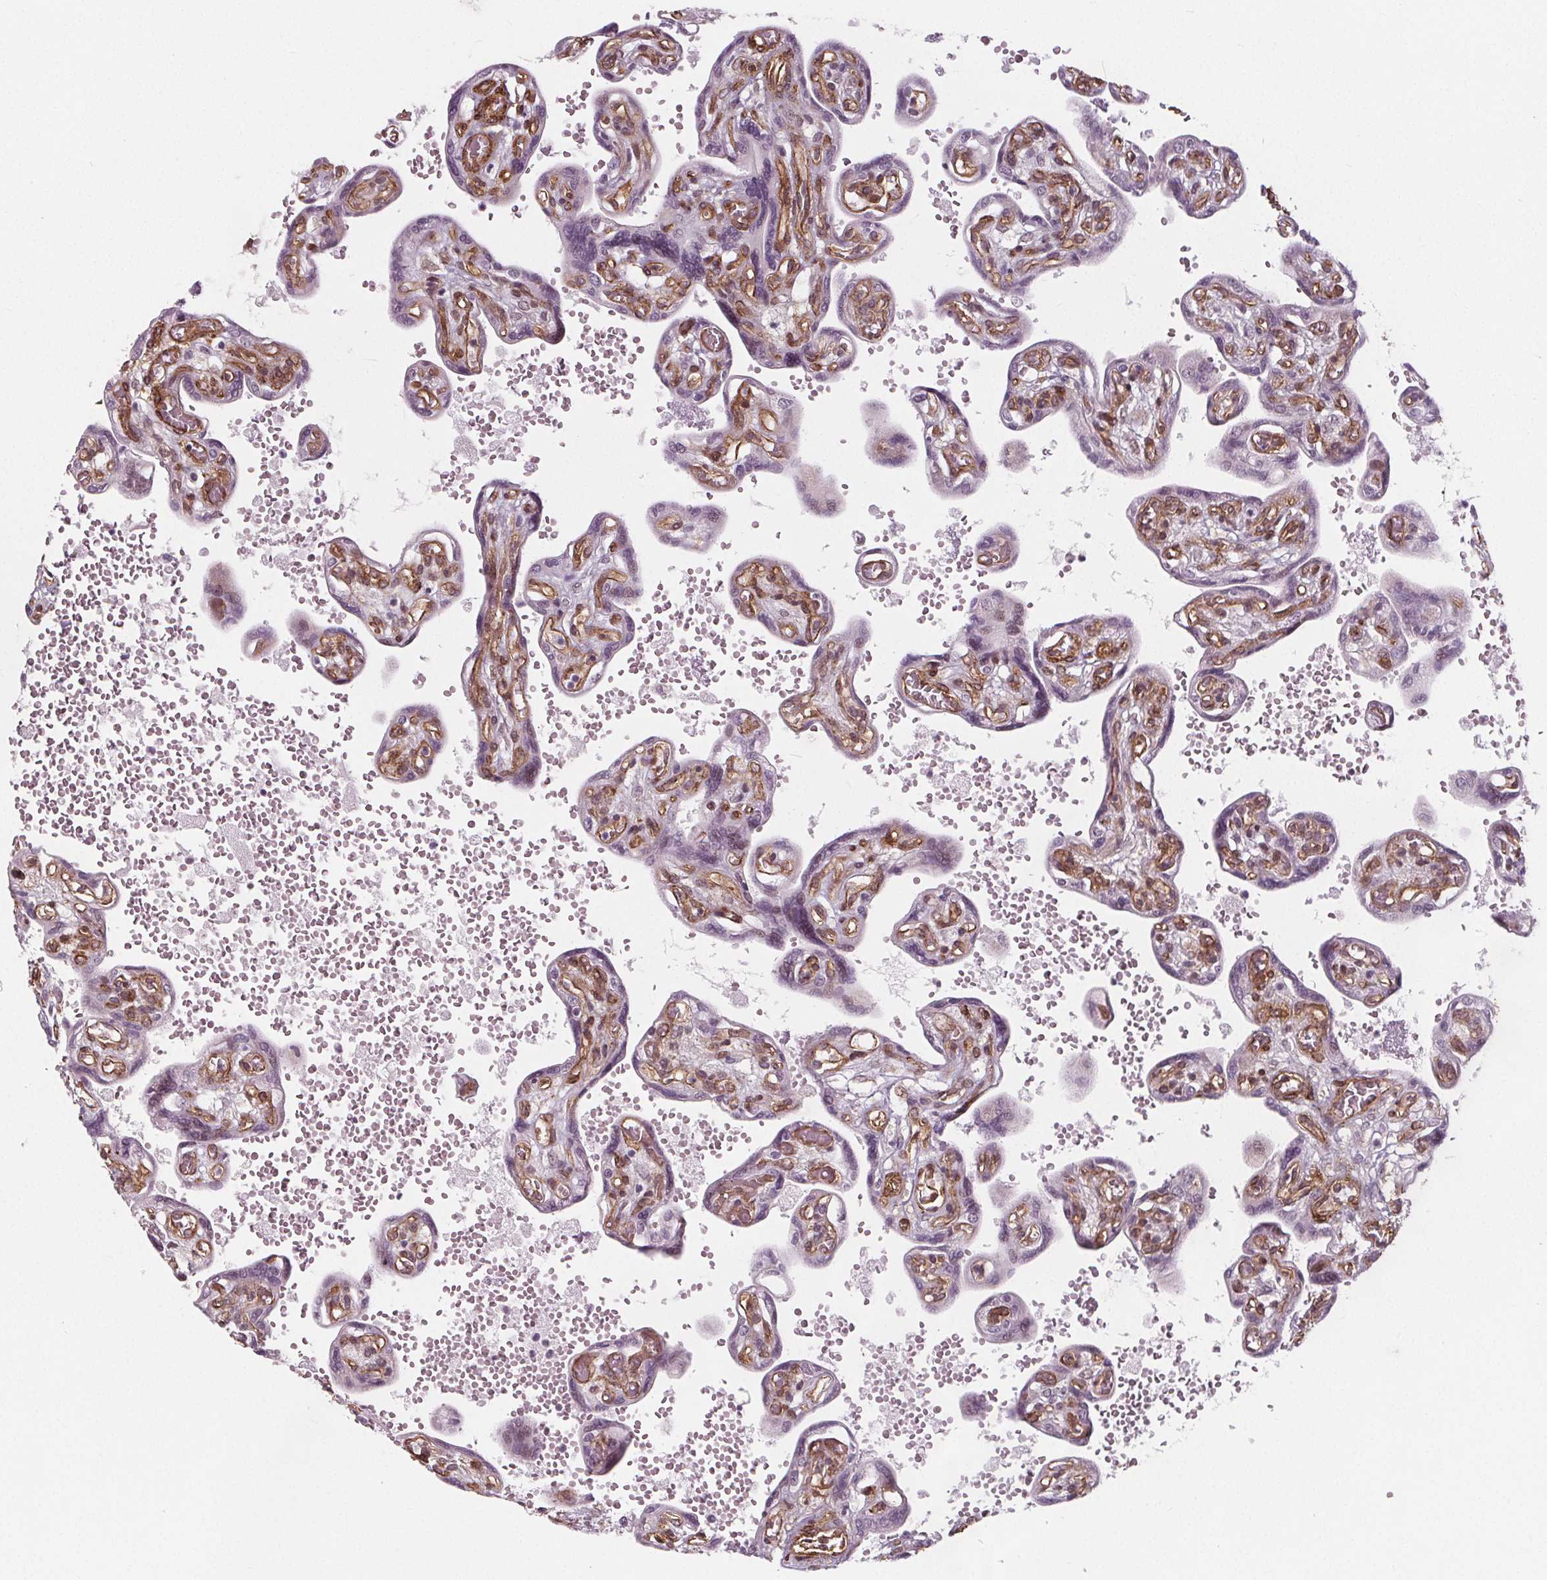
{"staining": {"intensity": "negative", "quantity": "none", "location": "none"}, "tissue": "placenta", "cell_type": "Trophoblastic cells", "image_type": "normal", "snomed": [{"axis": "morphology", "description": "Normal tissue, NOS"}, {"axis": "topography", "description": "Placenta"}], "caption": "Immunohistochemistry (IHC) photomicrograph of benign placenta stained for a protein (brown), which demonstrates no staining in trophoblastic cells.", "gene": "HAS1", "patient": {"sex": "female", "age": 32}}